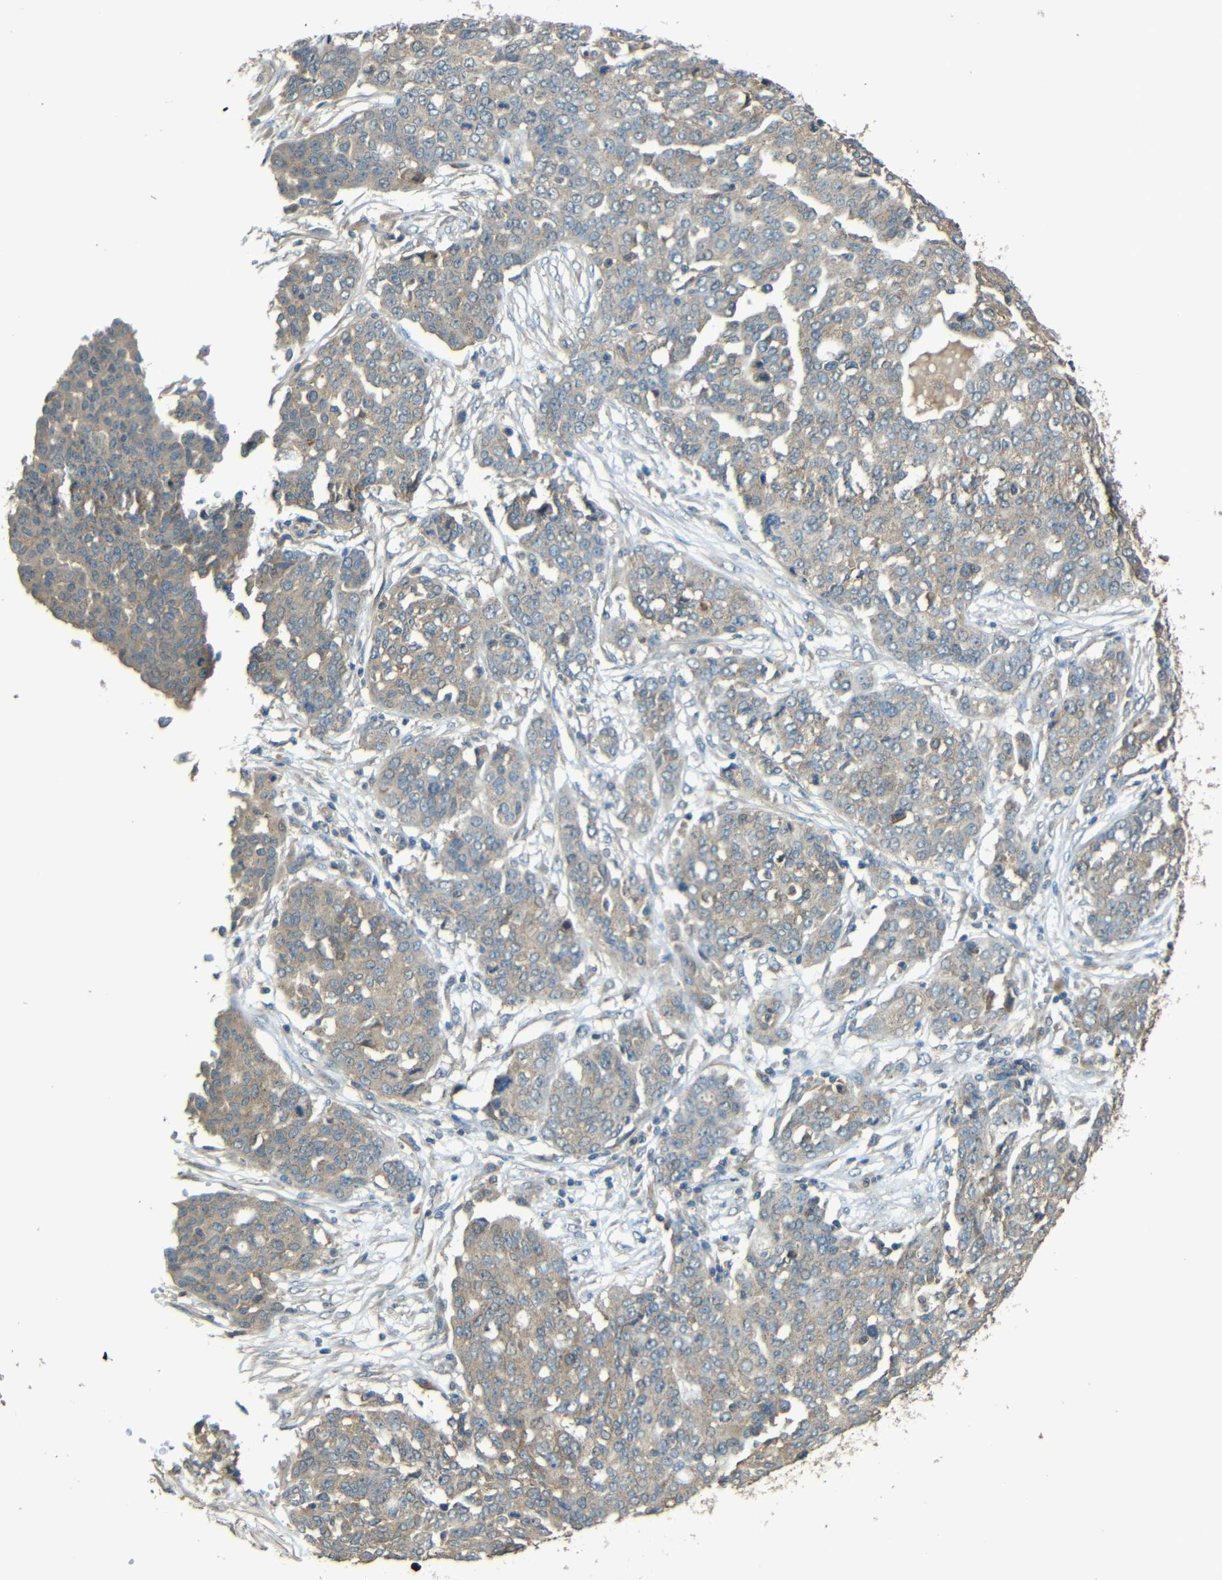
{"staining": {"intensity": "weak", "quantity": "25%-75%", "location": "cytoplasmic/membranous"}, "tissue": "ovarian cancer", "cell_type": "Tumor cells", "image_type": "cancer", "snomed": [{"axis": "morphology", "description": "Cystadenocarcinoma, serous, NOS"}, {"axis": "topography", "description": "Soft tissue"}, {"axis": "topography", "description": "Ovary"}], "caption": "Tumor cells display low levels of weak cytoplasmic/membranous expression in approximately 25%-75% of cells in human ovarian cancer (serous cystadenocarcinoma). The staining was performed using DAB (3,3'-diaminobenzidine) to visualize the protein expression in brown, while the nuclei were stained in blue with hematoxylin (Magnification: 20x).", "gene": "ACACA", "patient": {"sex": "female", "age": 57}}